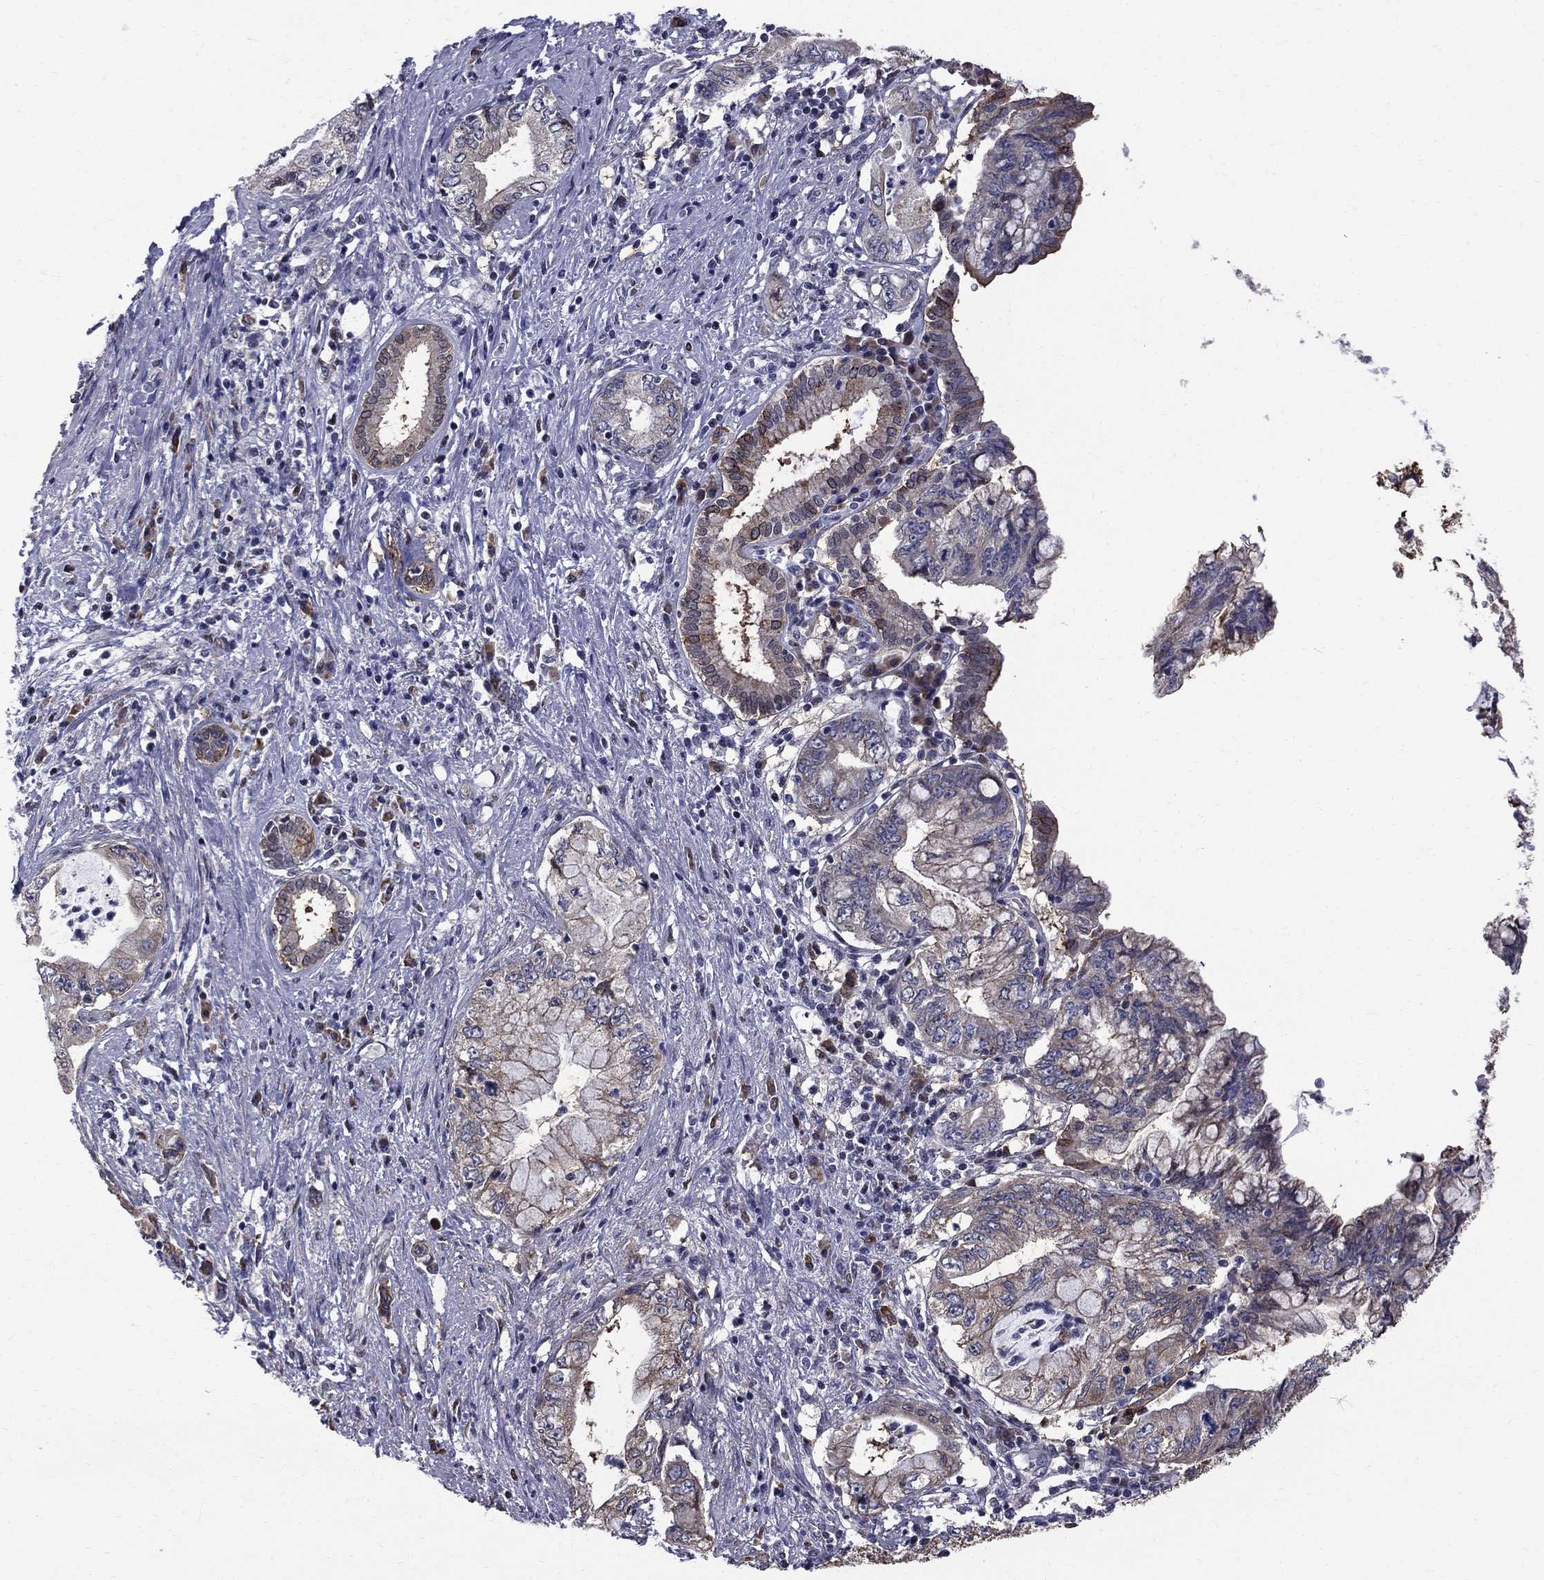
{"staining": {"intensity": "weak", "quantity": "<25%", "location": "cytoplasmic/membranous"}, "tissue": "pancreatic cancer", "cell_type": "Tumor cells", "image_type": "cancer", "snomed": [{"axis": "morphology", "description": "Adenocarcinoma, NOS"}, {"axis": "topography", "description": "Pancreas"}], "caption": "Pancreatic cancer was stained to show a protein in brown. There is no significant expression in tumor cells.", "gene": "HSPB2", "patient": {"sex": "female", "age": 73}}